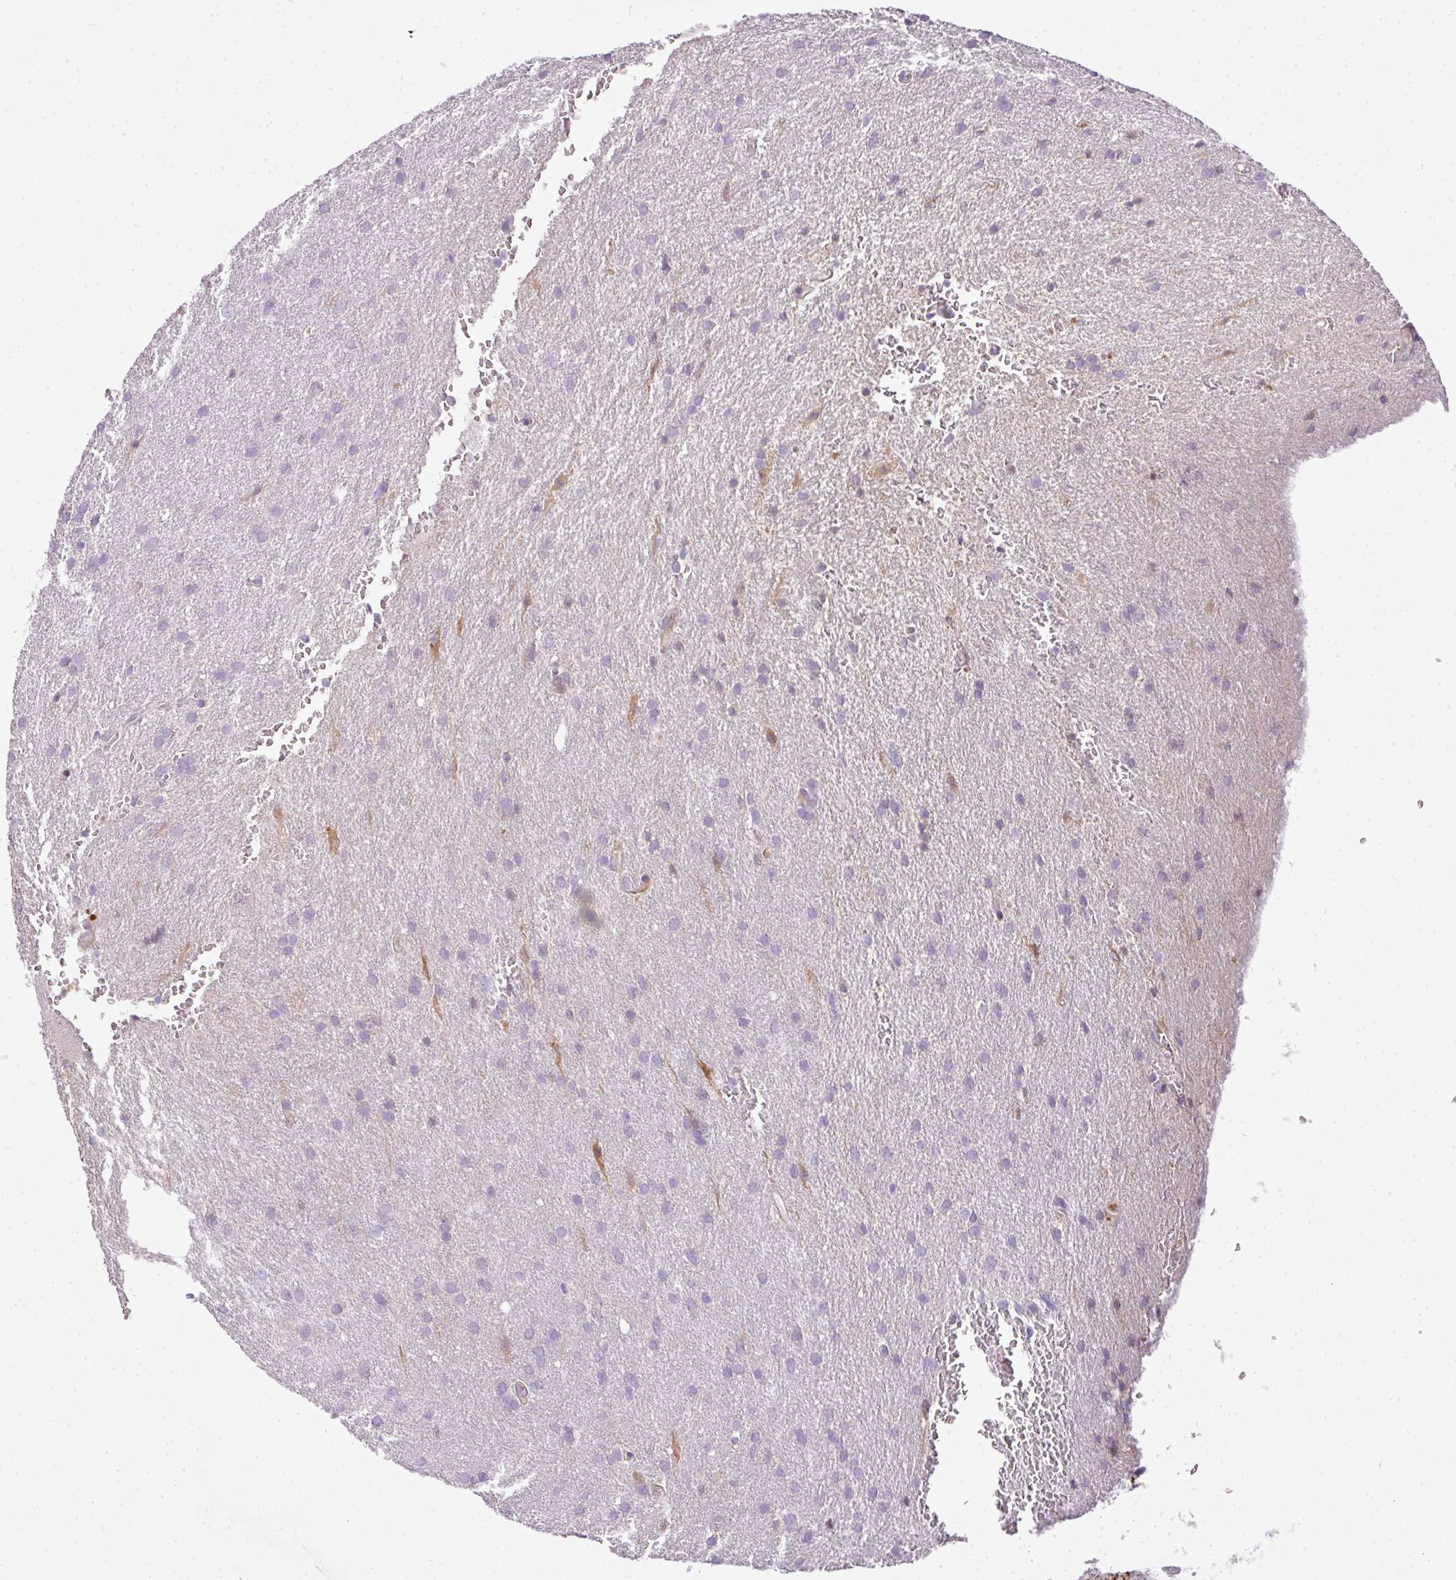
{"staining": {"intensity": "negative", "quantity": "none", "location": "none"}, "tissue": "glioma", "cell_type": "Tumor cells", "image_type": "cancer", "snomed": [{"axis": "morphology", "description": "Glioma, malignant, Low grade"}, {"axis": "topography", "description": "Brain"}], "caption": "Immunohistochemistry (IHC) image of low-grade glioma (malignant) stained for a protein (brown), which shows no positivity in tumor cells.", "gene": "C4B", "patient": {"sex": "female", "age": 33}}